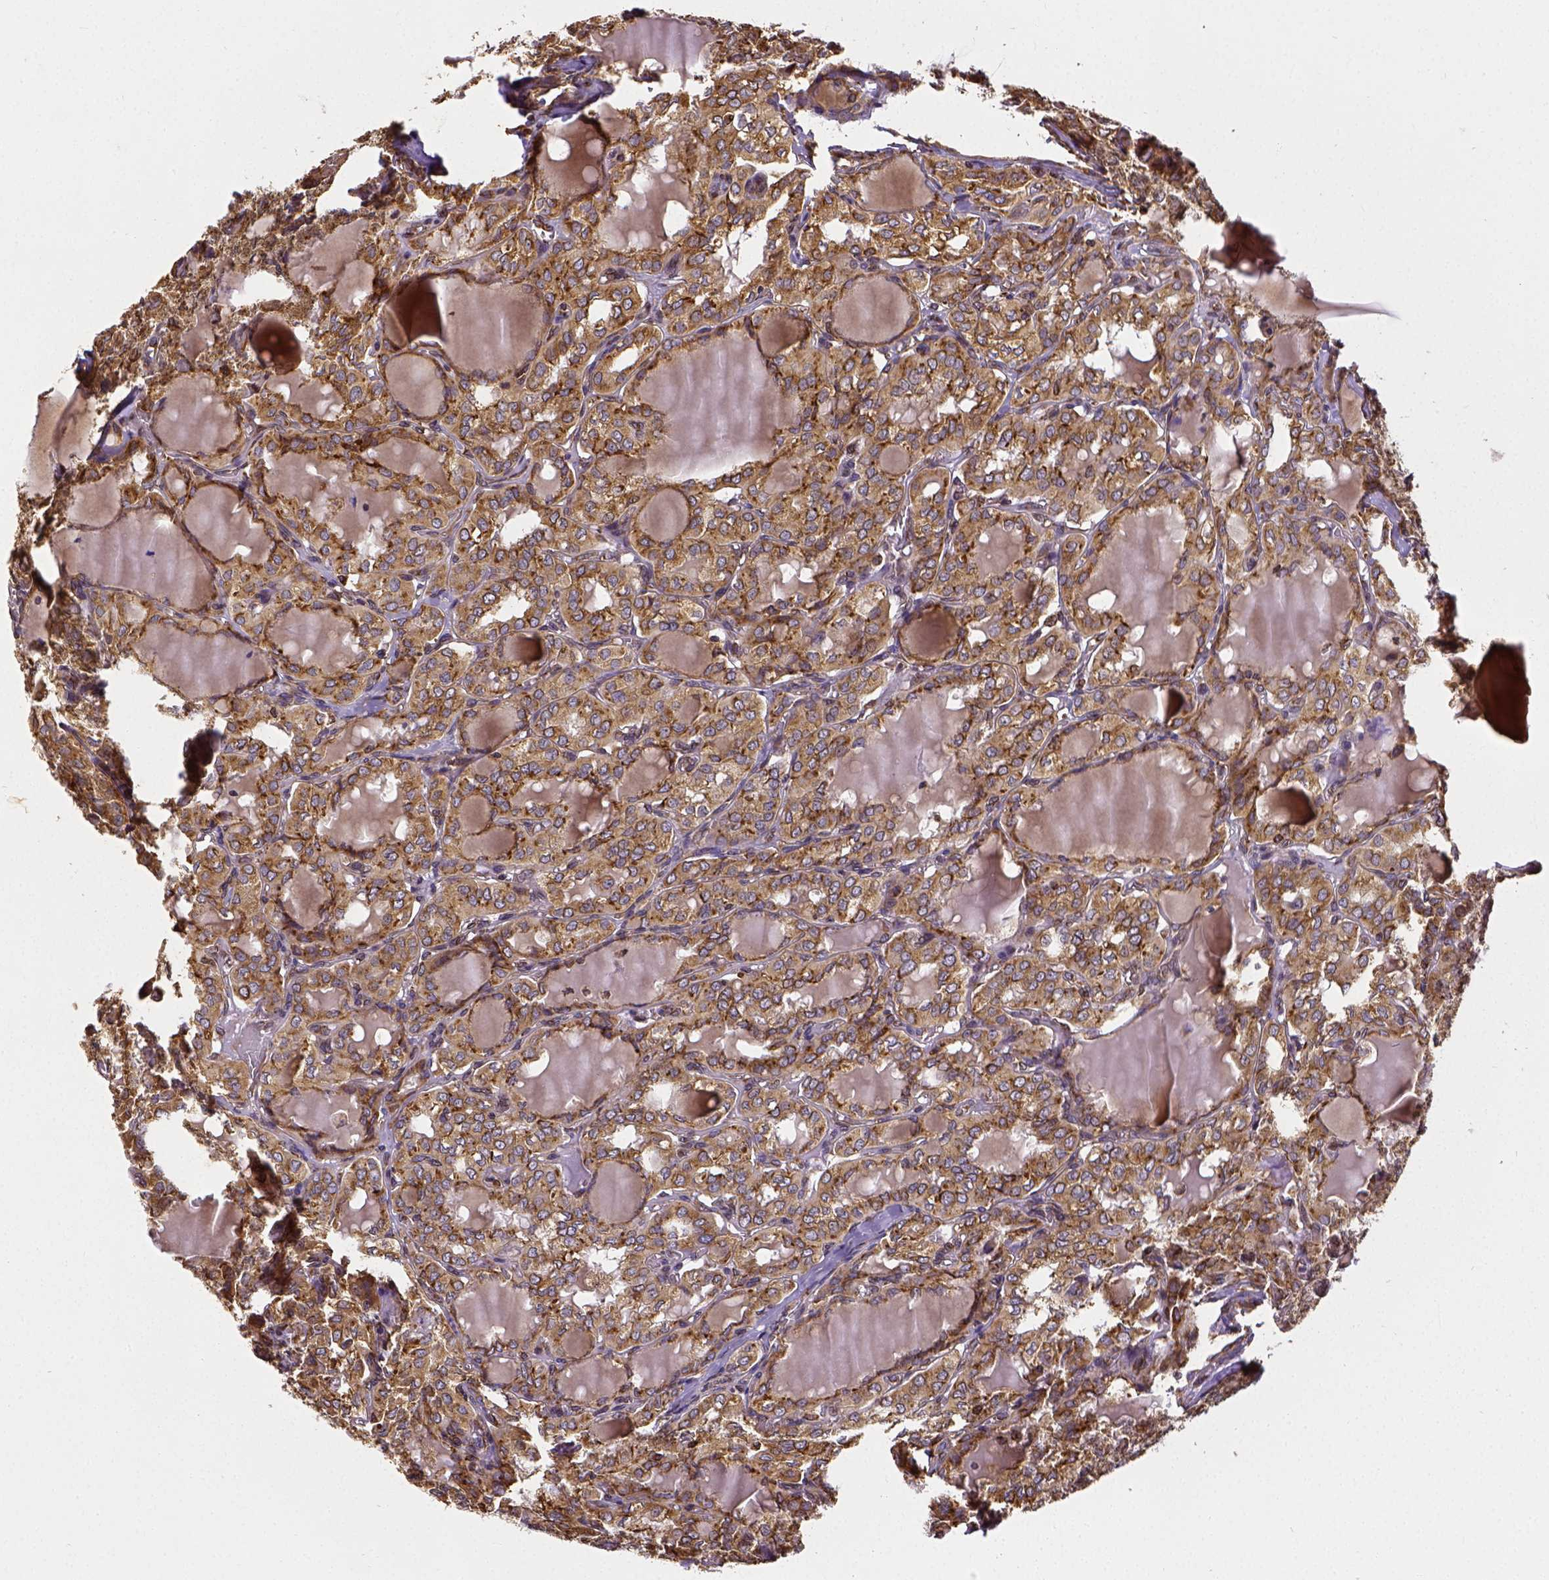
{"staining": {"intensity": "moderate", "quantity": ">75%", "location": "cytoplasmic/membranous"}, "tissue": "thyroid cancer", "cell_type": "Tumor cells", "image_type": "cancer", "snomed": [{"axis": "morphology", "description": "Papillary adenocarcinoma, NOS"}, {"axis": "topography", "description": "Thyroid gland"}], "caption": "Thyroid papillary adenocarcinoma tissue shows moderate cytoplasmic/membranous expression in approximately >75% of tumor cells", "gene": "MTDH", "patient": {"sex": "male", "age": 20}}